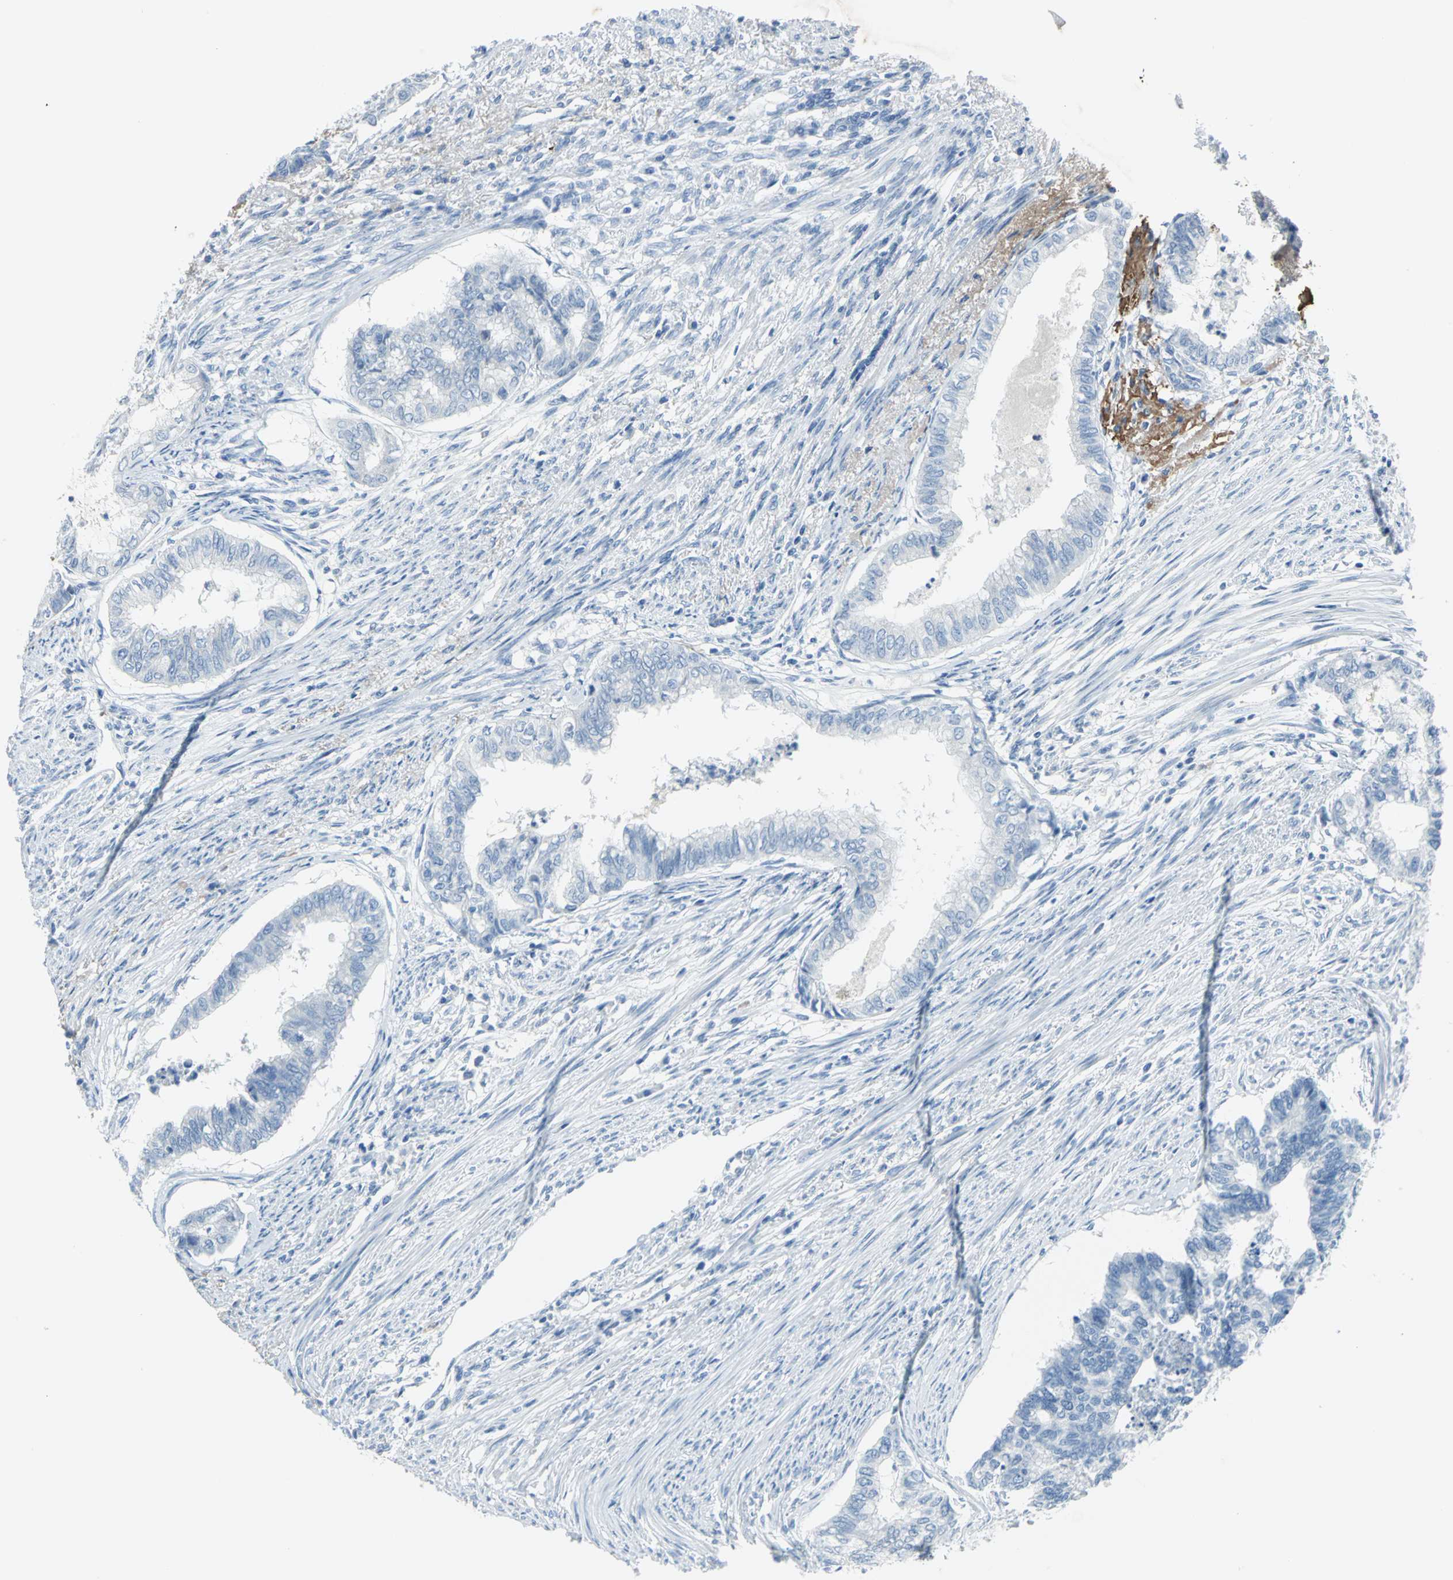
{"staining": {"intensity": "negative", "quantity": "none", "location": "none"}, "tissue": "endometrial cancer", "cell_type": "Tumor cells", "image_type": "cancer", "snomed": [{"axis": "morphology", "description": "Adenocarcinoma, NOS"}, {"axis": "topography", "description": "Endometrium"}], "caption": "The immunohistochemistry (IHC) micrograph has no significant staining in tumor cells of adenocarcinoma (endometrial) tissue.", "gene": "PKLR", "patient": {"sex": "female", "age": 79}}